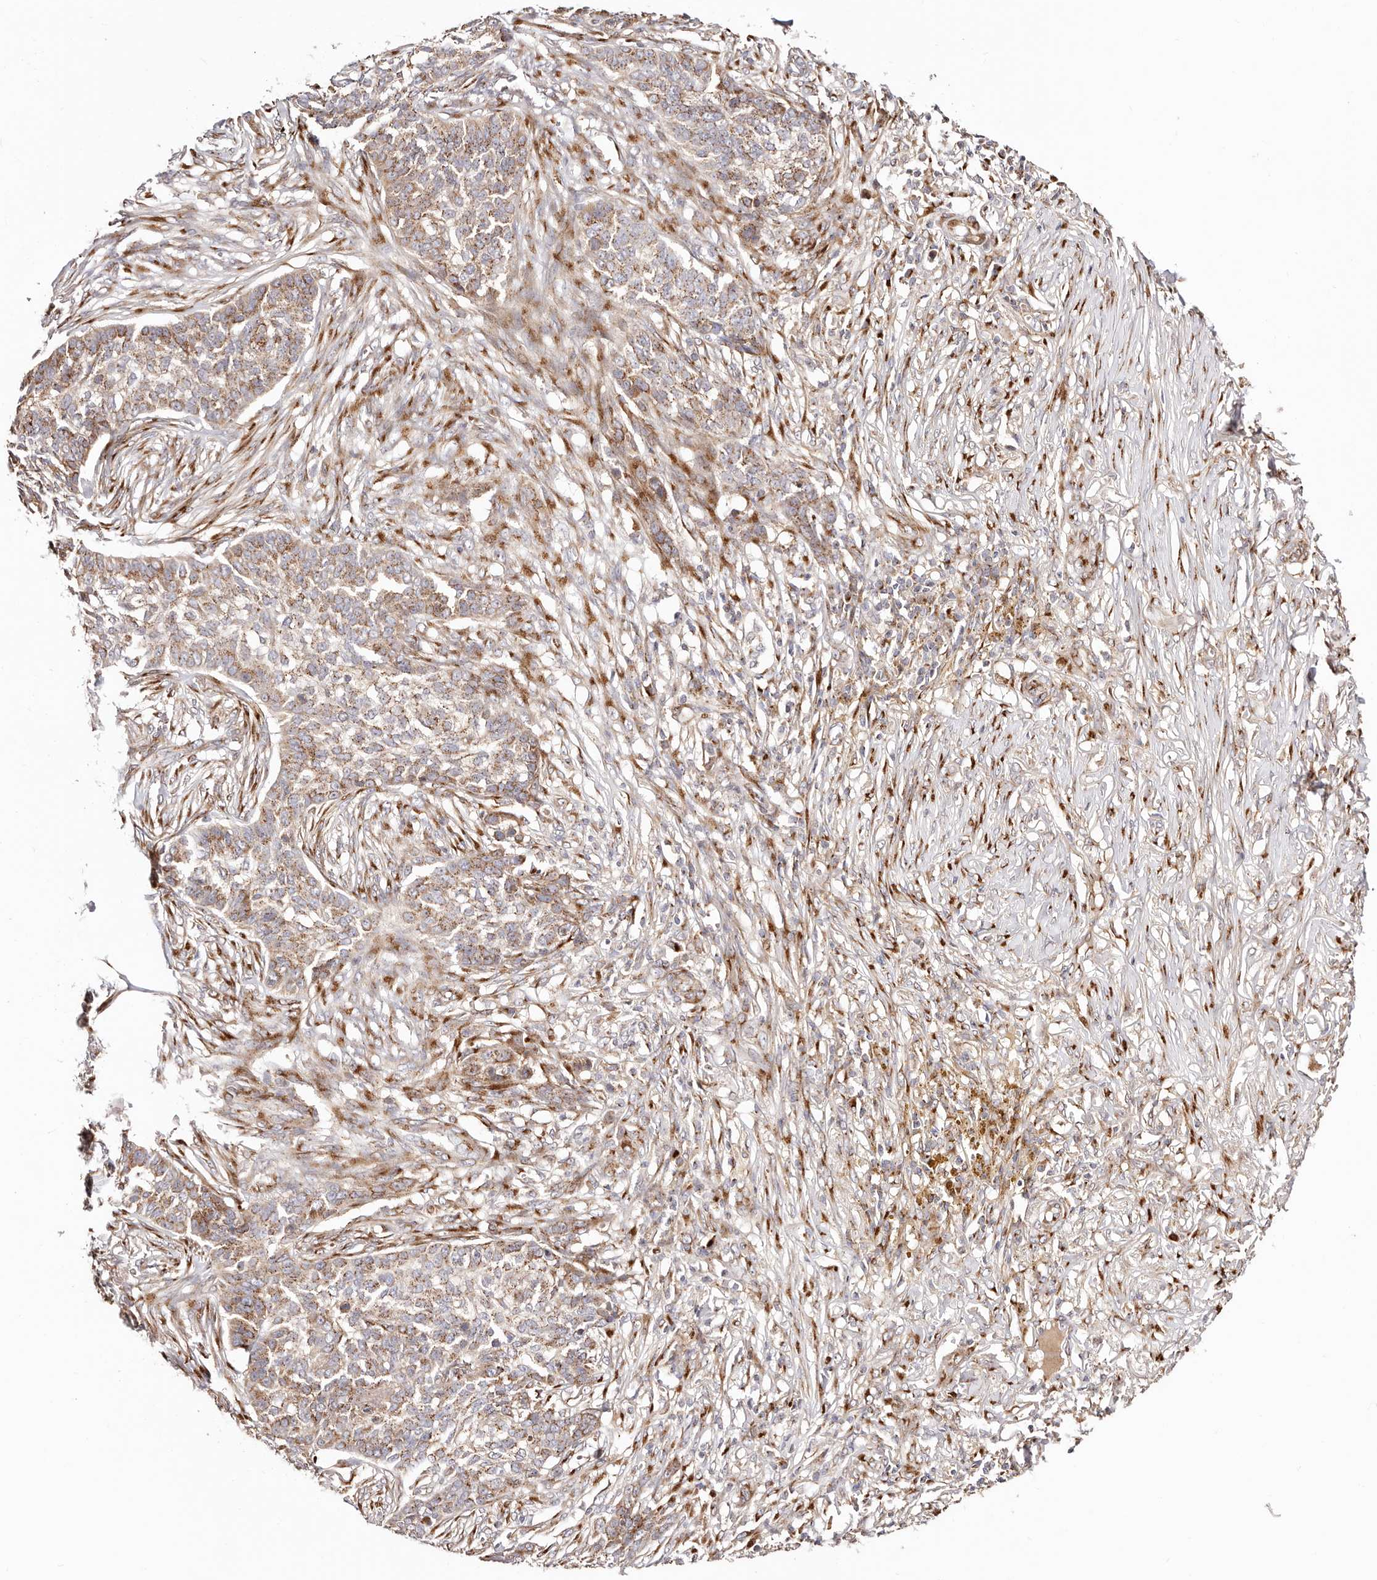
{"staining": {"intensity": "moderate", "quantity": ">75%", "location": "cytoplasmic/membranous"}, "tissue": "skin cancer", "cell_type": "Tumor cells", "image_type": "cancer", "snomed": [{"axis": "morphology", "description": "Basal cell carcinoma"}, {"axis": "topography", "description": "Skin"}], "caption": "IHC (DAB) staining of human skin basal cell carcinoma demonstrates moderate cytoplasmic/membranous protein staining in about >75% of tumor cells.", "gene": "MAPK6", "patient": {"sex": "male", "age": 85}}